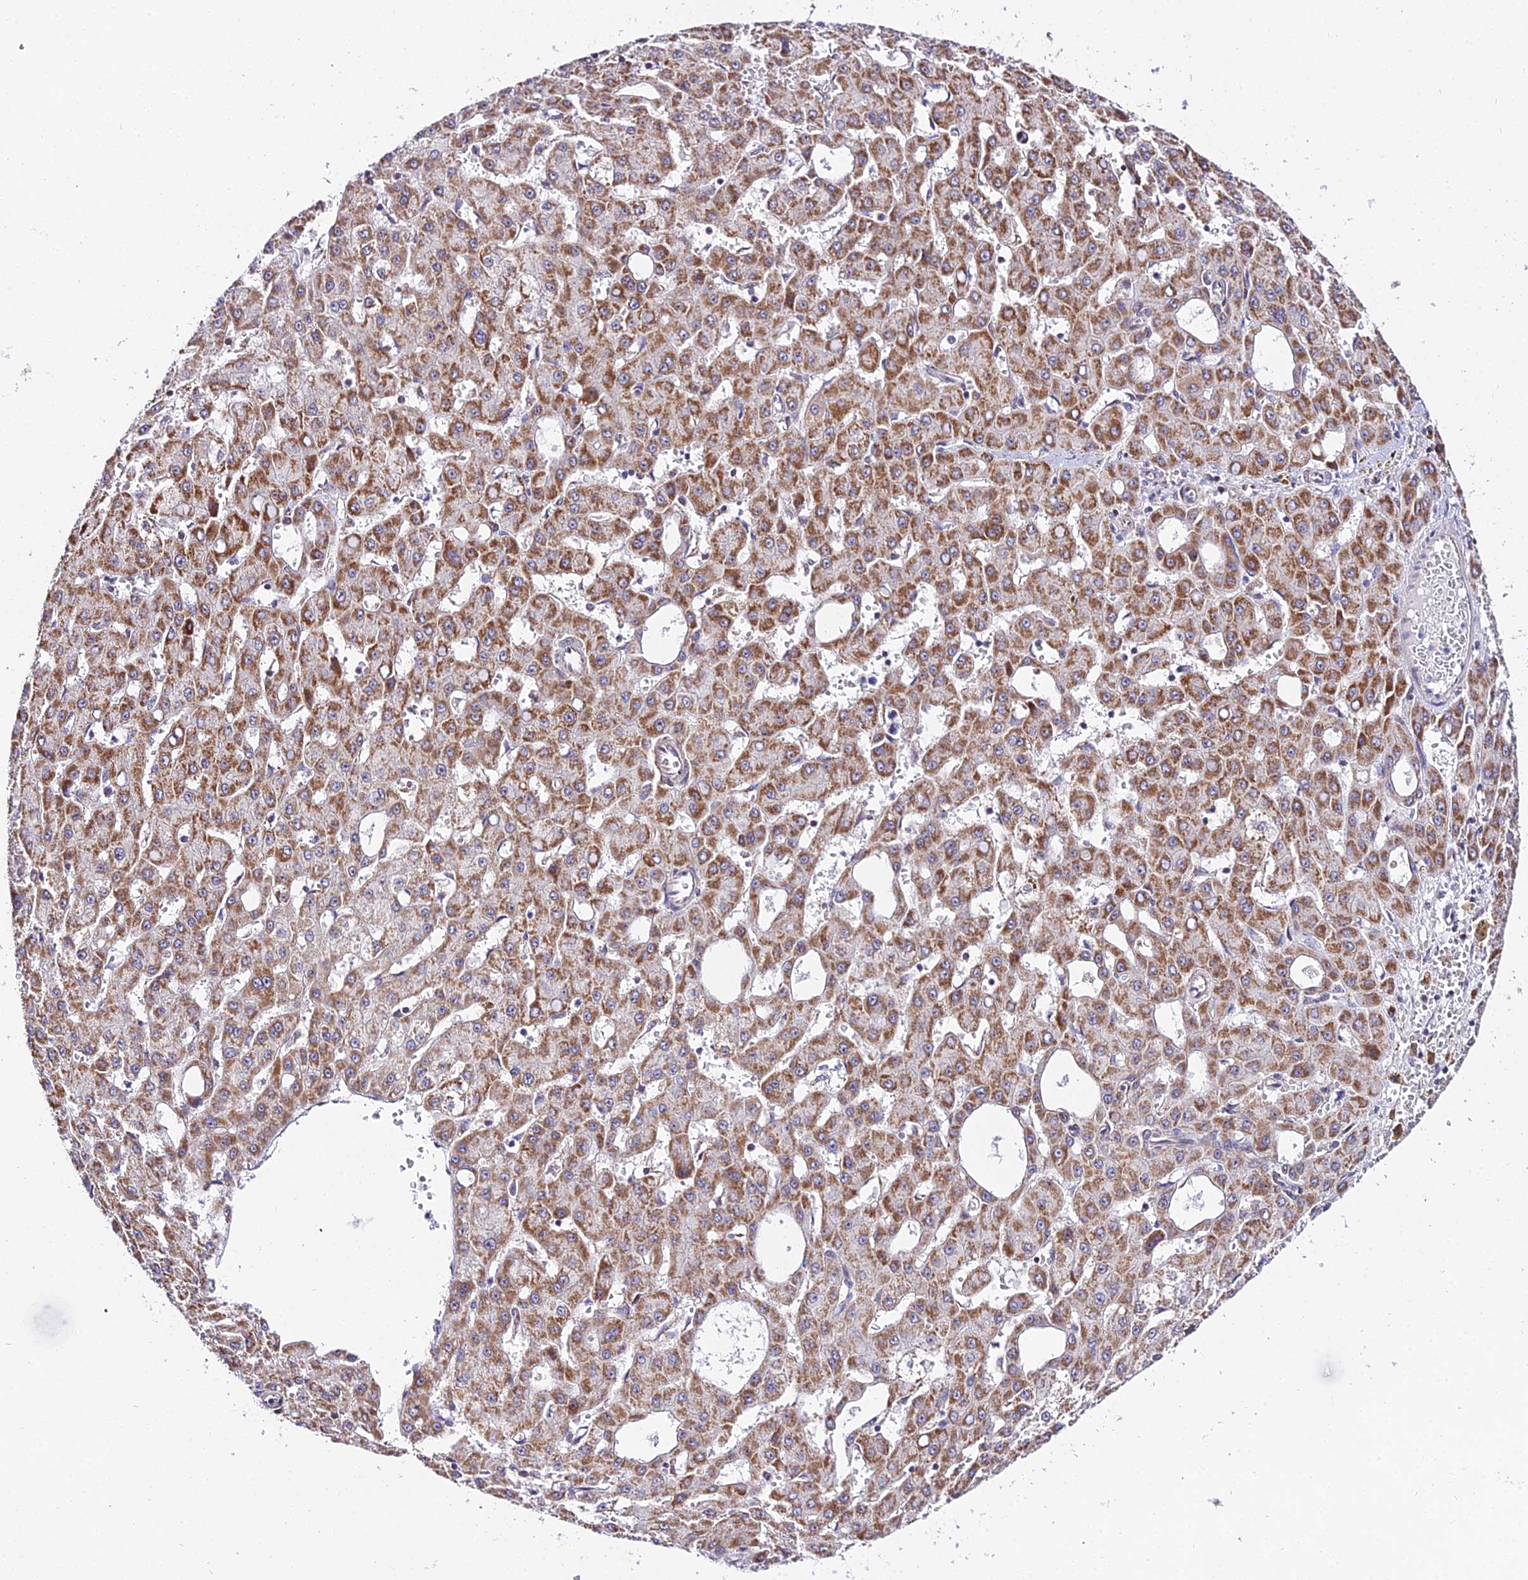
{"staining": {"intensity": "moderate", "quantity": ">75%", "location": "cytoplasmic/membranous"}, "tissue": "liver cancer", "cell_type": "Tumor cells", "image_type": "cancer", "snomed": [{"axis": "morphology", "description": "Carcinoma, Hepatocellular, NOS"}, {"axis": "topography", "description": "Liver"}], "caption": "Moderate cytoplasmic/membranous expression for a protein is appreciated in about >75% of tumor cells of hepatocellular carcinoma (liver) using immunohistochemistry.", "gene": "ATP5PB", "patient": {"sex": "male", "age": 47}}